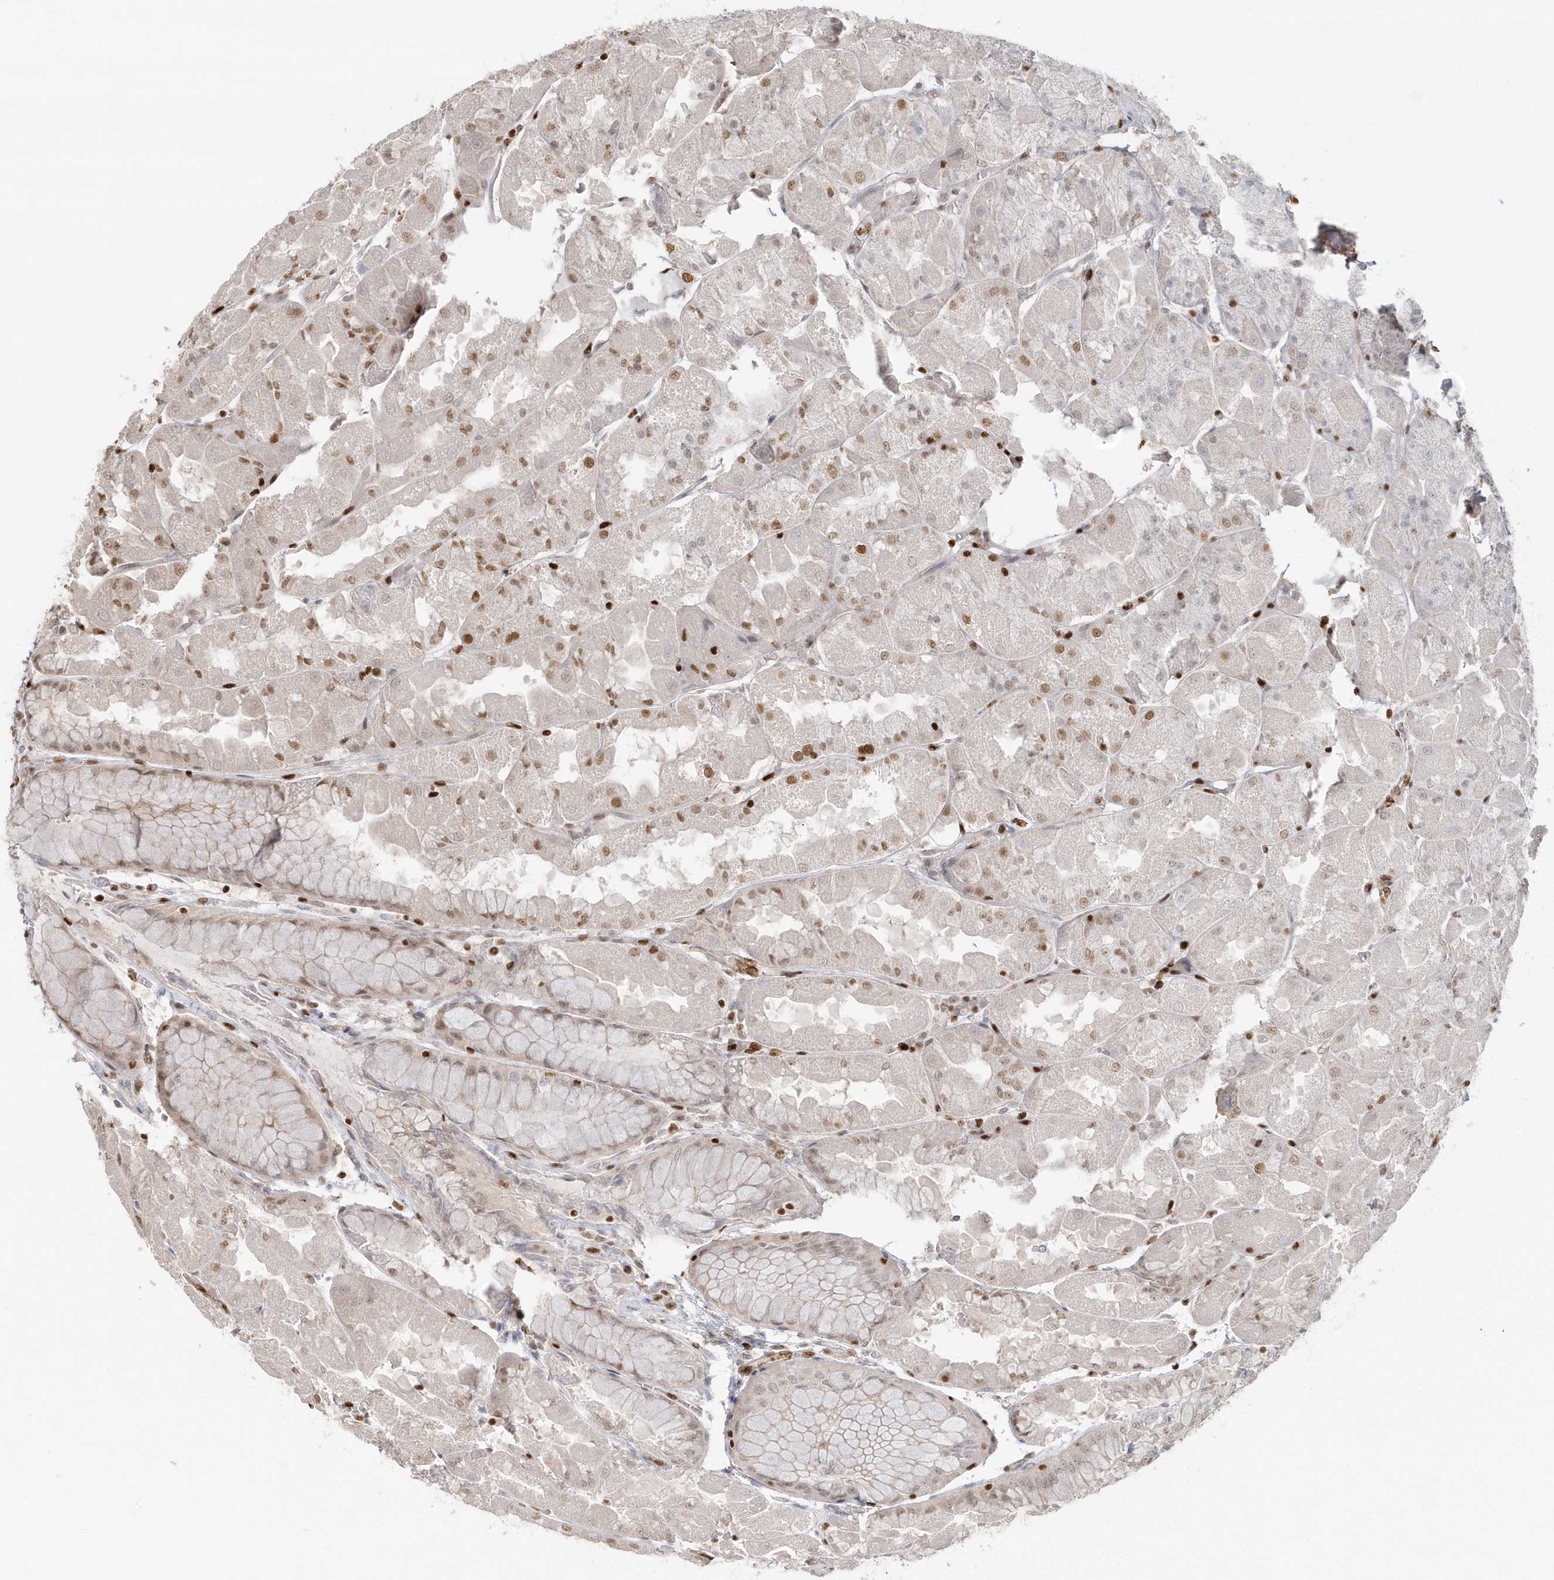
{"staining": {"intensity": "strong", "quantity": "25%-75%", "location": "nuclear"}, "tissue": "stomach", "cell_type": "Glandular cells", "image_type": "normal", "snomed": [{"axis": "morphology", "description": "Normal tissue, NOS"}, {"axis": "topography", "description": "Stomach"}], "caption": "Approximately 25%-75% of glandular cells in benign human stomach exhibit strong nuclear protein positivity as visualized by brown immunohistochemical staining.", "gene": "SUMO2", "patient": {"sex": "female", "age": 61}}